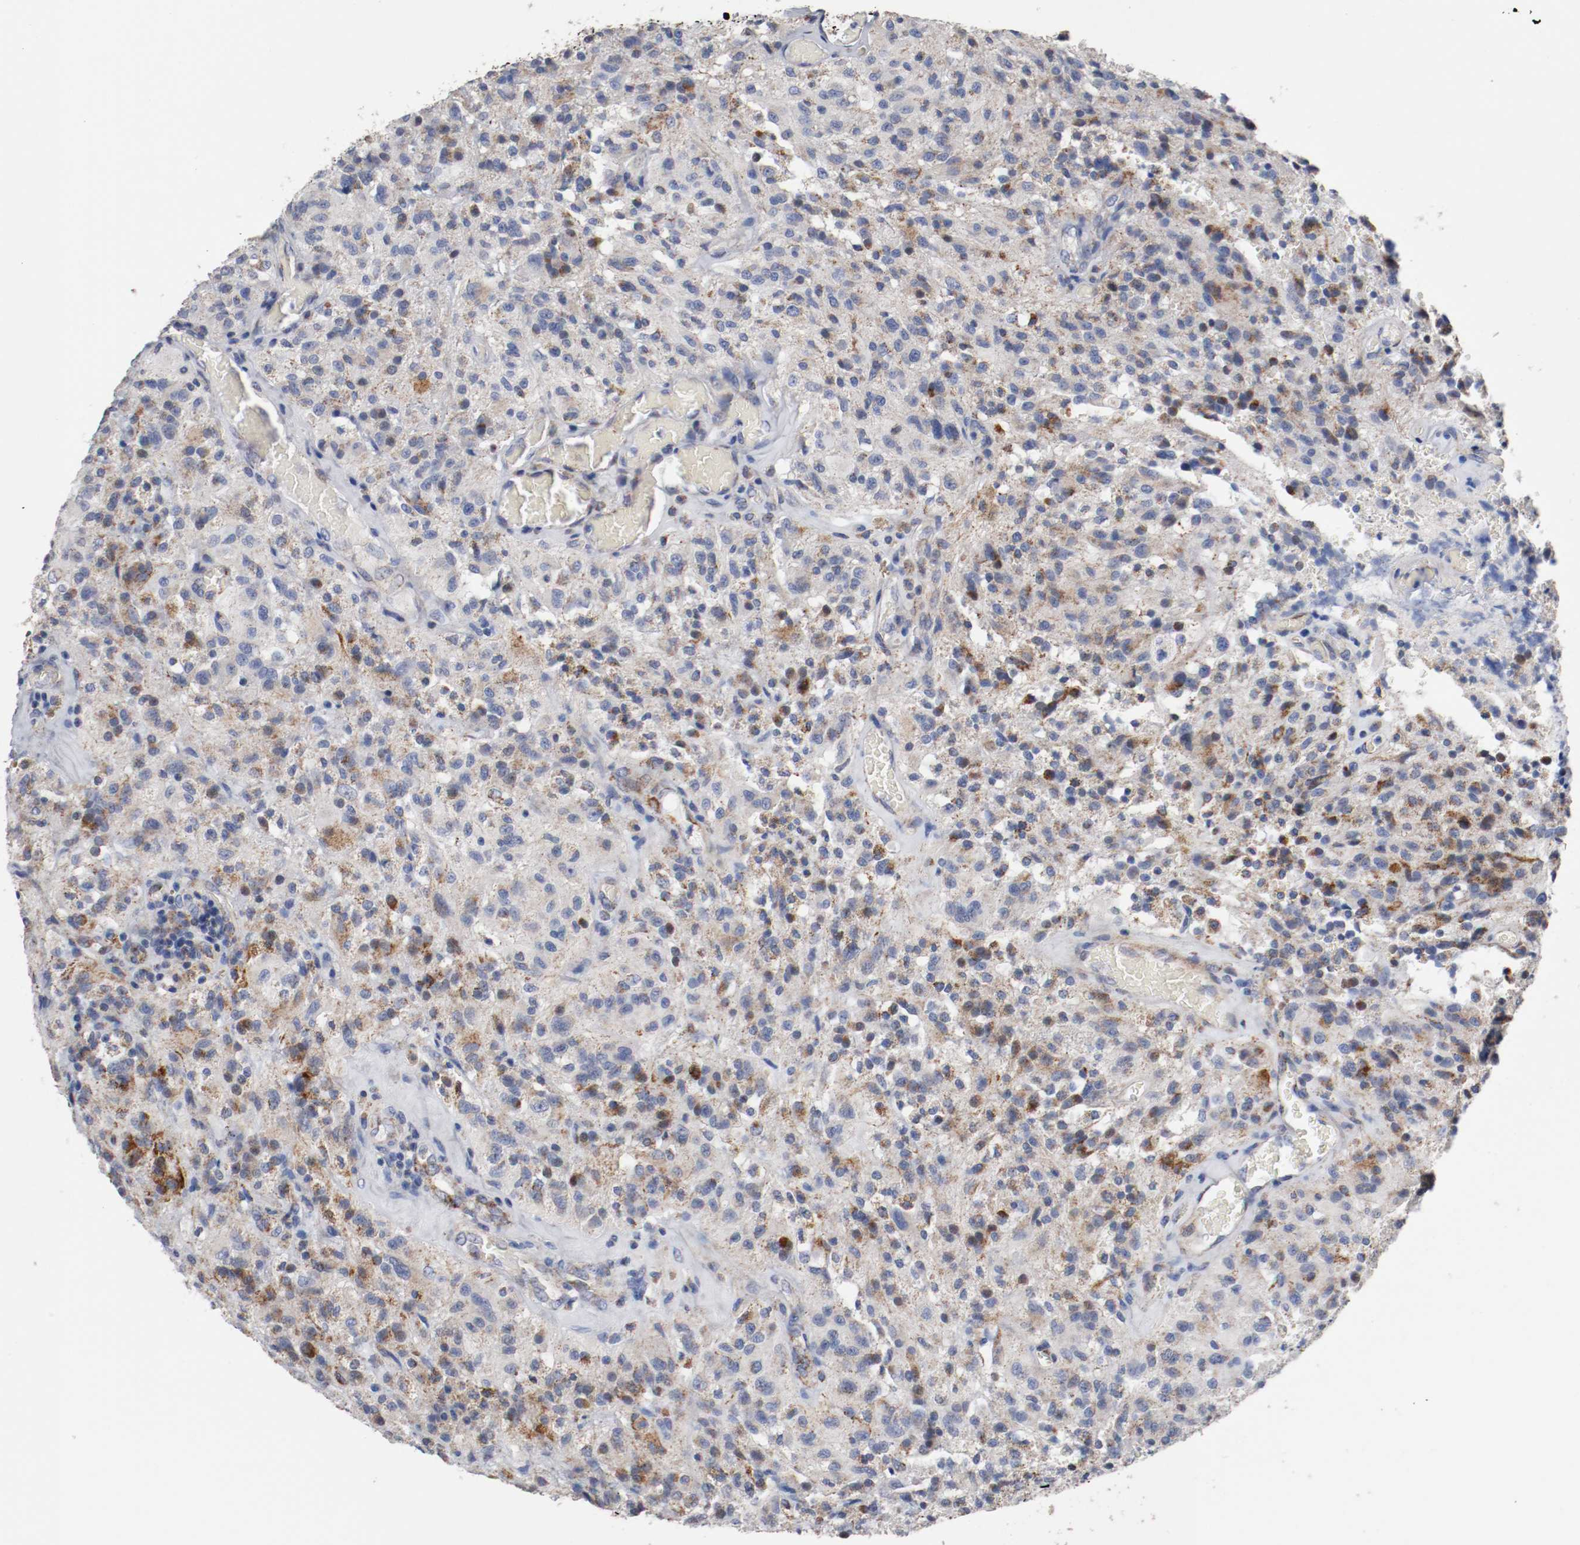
{"staining": {"intensity": "moderate", "quantity": "25%-75%", "location": "cytoplasmic/membranous"}, "tissue": "glioma", "cell_type": "Tumor cells", "image_type": "cancer", "snomed": [{"axis": "morphology", "description": "Normal tissue, NOS"}, {"axis": "morphology", "description": "Glioma, malignant, High grade"}, {"axis": "topography", "description": "Cerebral cortex"}], "caption": "Brown immunohistochemical staining in glioma displays moderate cytoplasmic/membranous expression in about 25%-75% of tumor cells.", "gene": "TUBD1", "patient": {"sex": "male", "age": 56}}